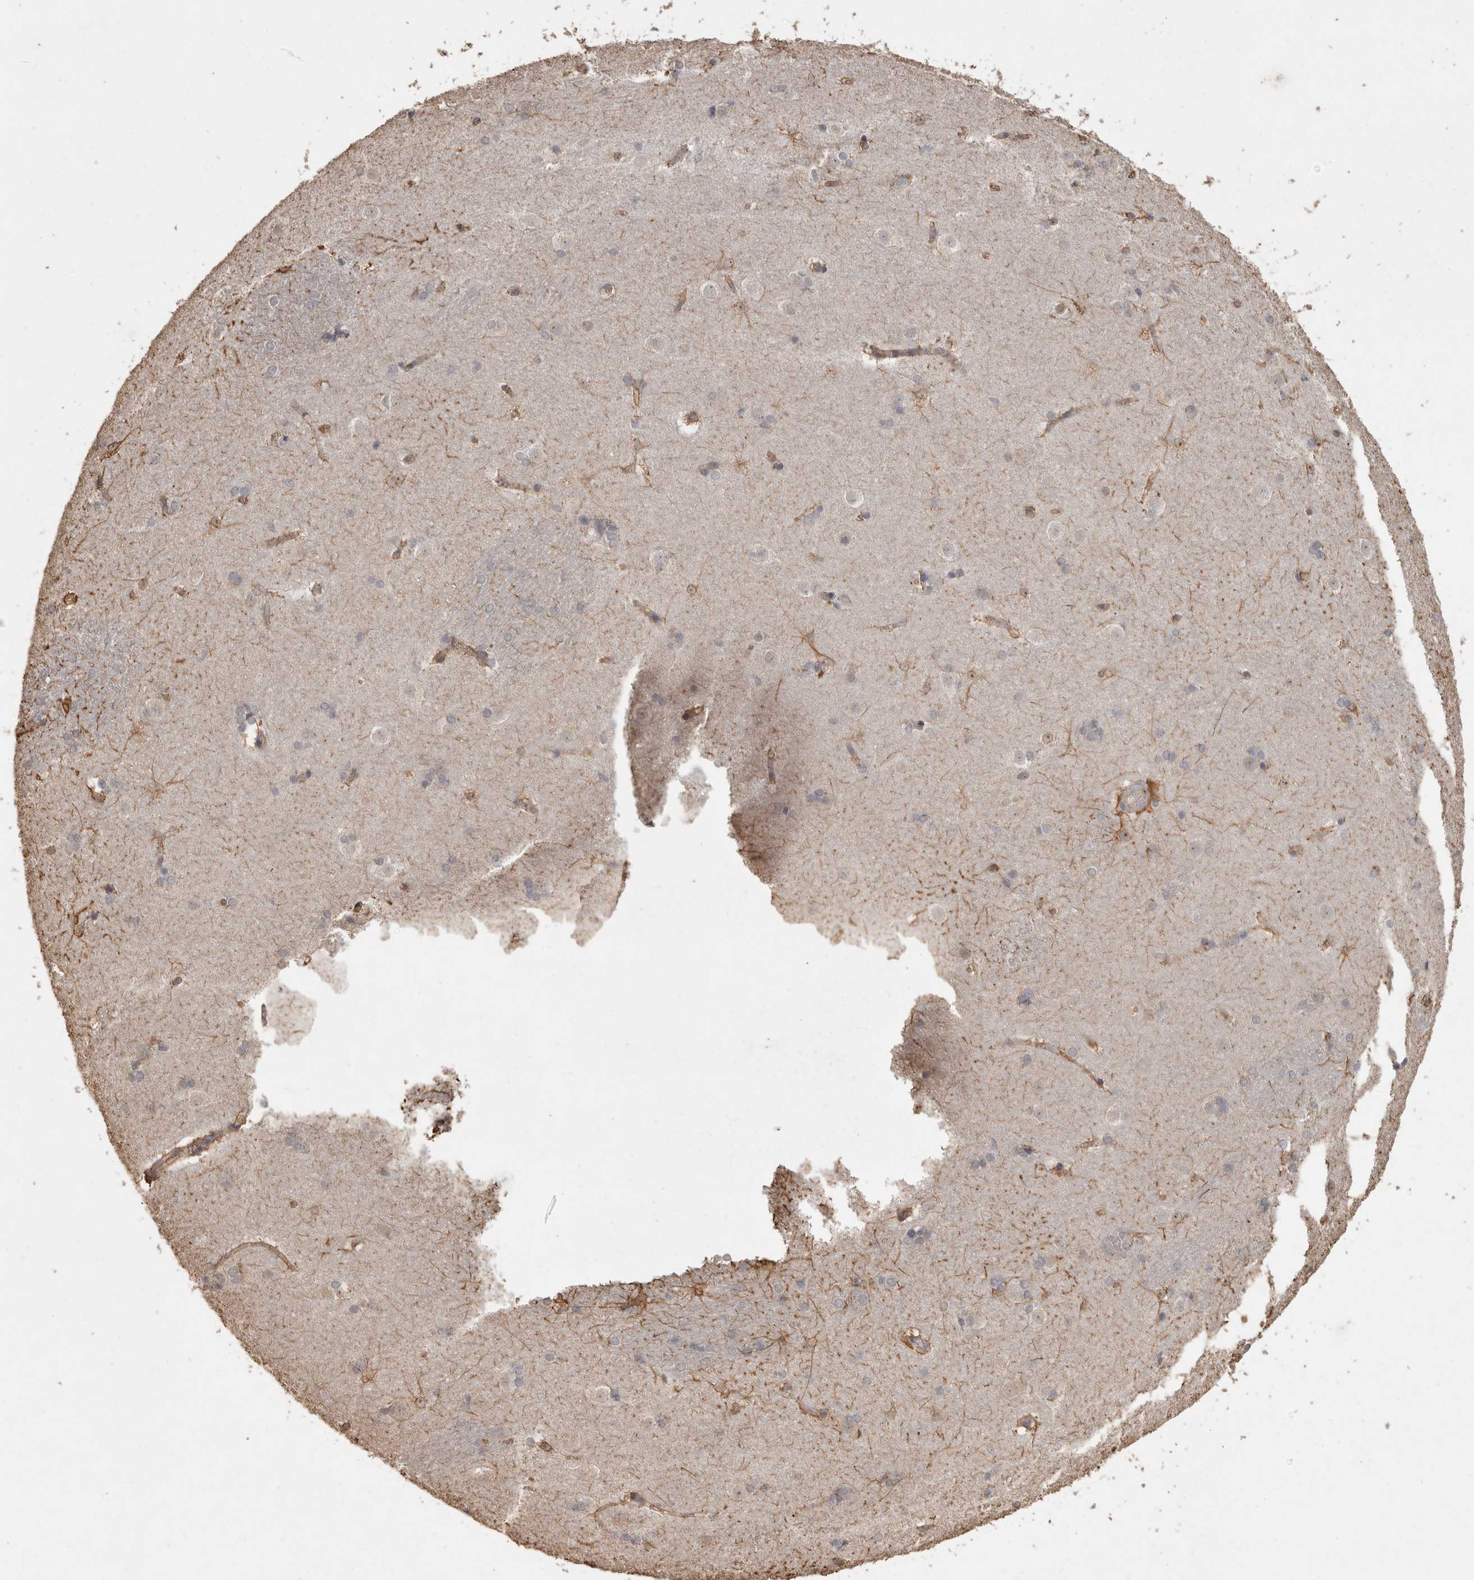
{"staining": {"intensity": "moderate", "quantity": "25%-75%", "location": "cytoplasmic/membranous"}, "tissue": "caudate", "cell_type": "Glial cells", "image_type": "normal", "snomed": [{"axis": "morphology", "description": "Normal tissue, NOS"}, {"axis": "topography", "description": "Lateral ventricle wall"}], "caption": "Immunohistochemistry (IHC) micrograph of benign human caudate stained for a protein (brown), which reveals medium levels of moderate cytoplasmic/membranous positivity in approximately 25%-75% of glial cells.", "gene": "REPS2", "patient": {"sex": "female", "age": 19}}